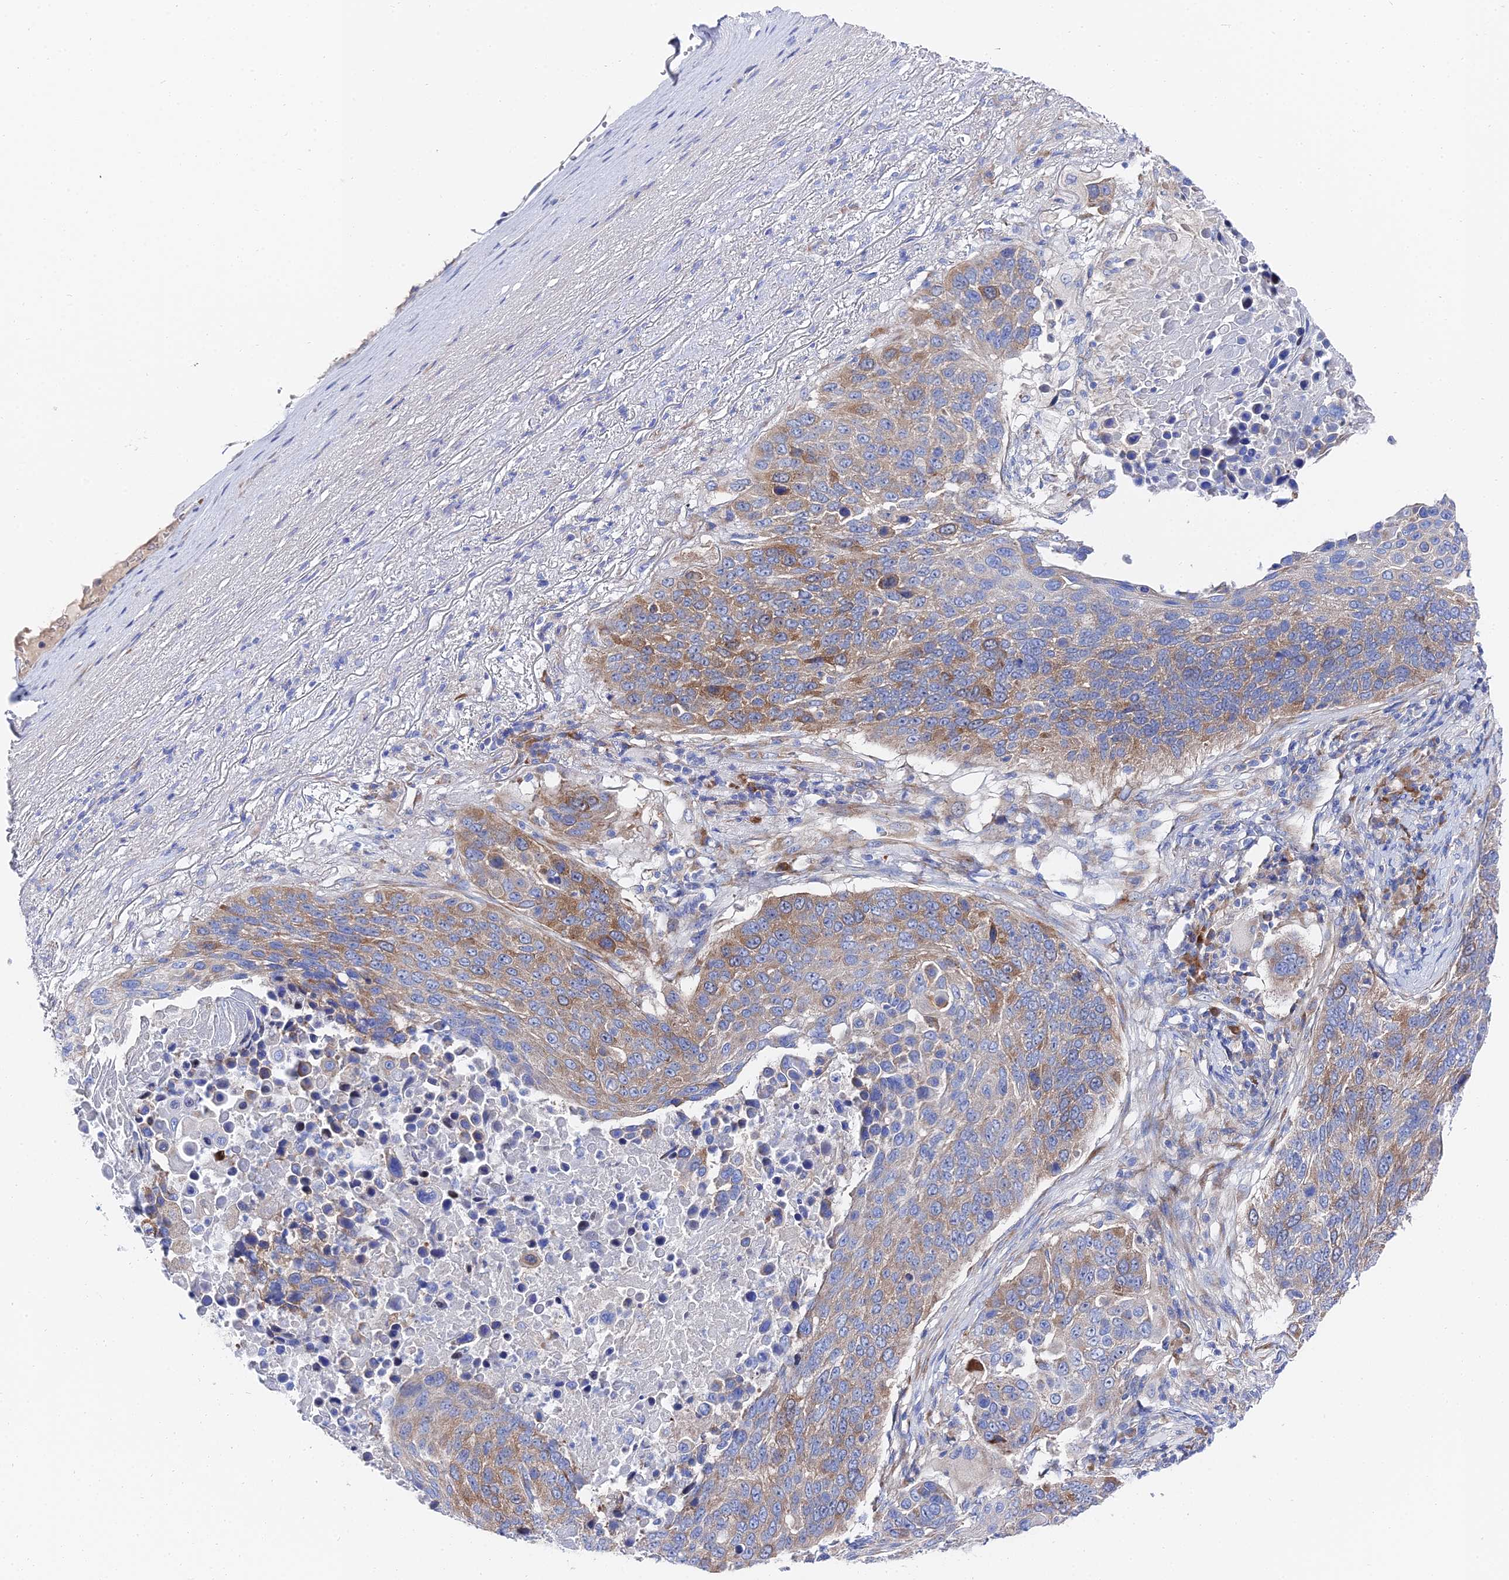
{"staining": {"intensity": "moderate", "quantity": ">75%", "location": "cytoplasmic/membranous"}, "tissue": "lung cancer", "cell_type": "Tumor cells", "image_type": "cancer", "snomed": [{"axis": "morphology", "description": "Normal tissue, NOS"}, {"axis": "morphology", "description": "Squamous cell carcinoma, NOS"}, {"axis": "topography", "description": "Lymph node"}, {"axis": "topography", "description": "Lung"}], "caption": "Brown immunohistochemical staining in human lung cancer reveals moderate cytoplasmic/membranous positivity in about >75% of tumor cells. (IHC, brightfield microscopy, high magnification).", "gene": "PTTG1", "patient": {"sex": "male", "age": 66}}